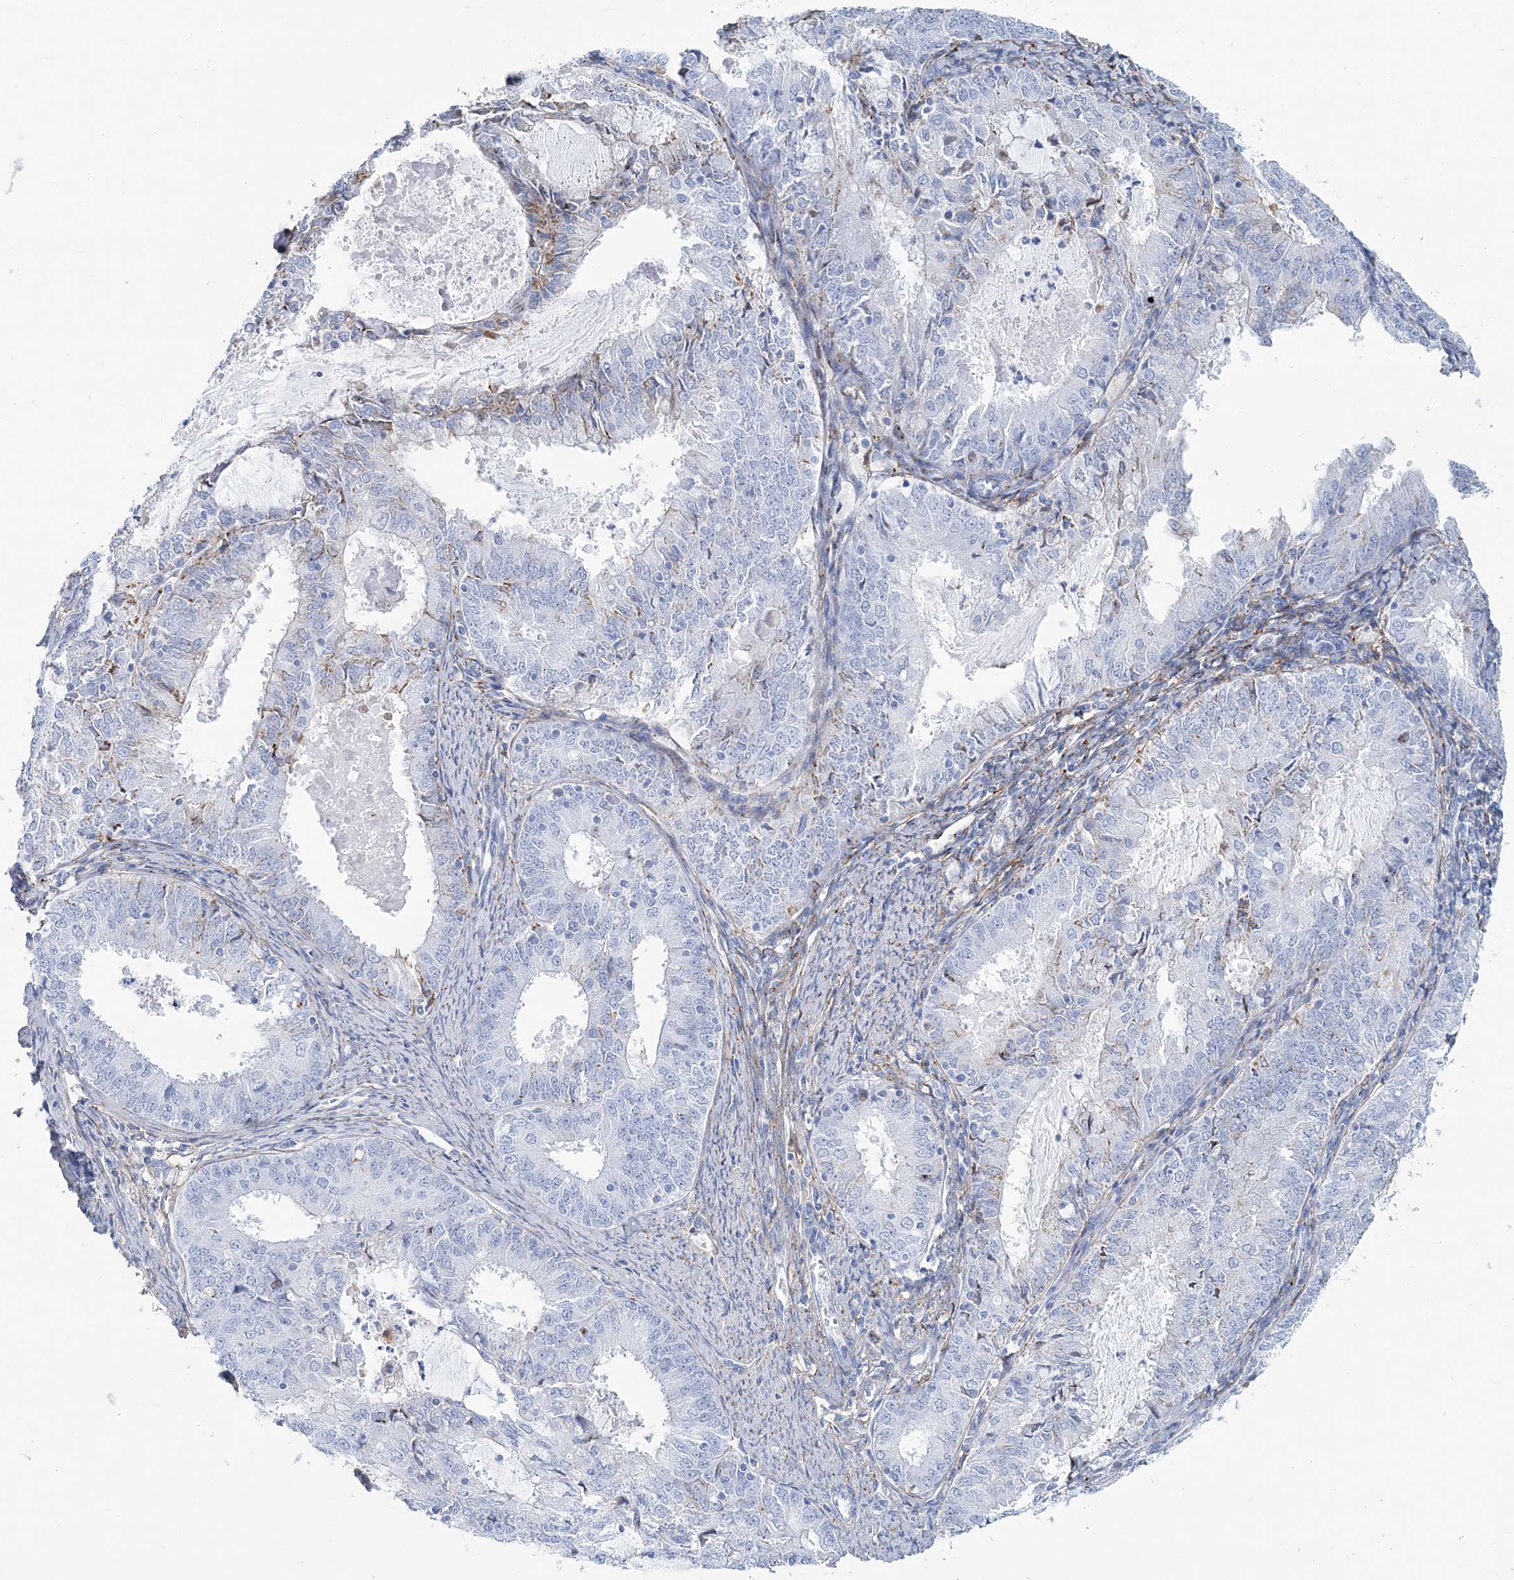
{"staining": {"intensity": "weak", "quantity": "<25%", "location": "cytoplasmic/membranous"}, "tissue": "endometrial cancer", "cell_type": "Tumor cells", "image_type": "cancer", "snomed": [{"axis": "morphology", "description": "Adenocarcinoma, NOS"}, {"axis": "topography", "description": "Endometrium"}], "caption": "There is no significant positivity in tumor cells of endometrial cancer (adenocarcinoma).", "gene": "NKX6-1", "patient": {"sex": "female", "age": 57}}